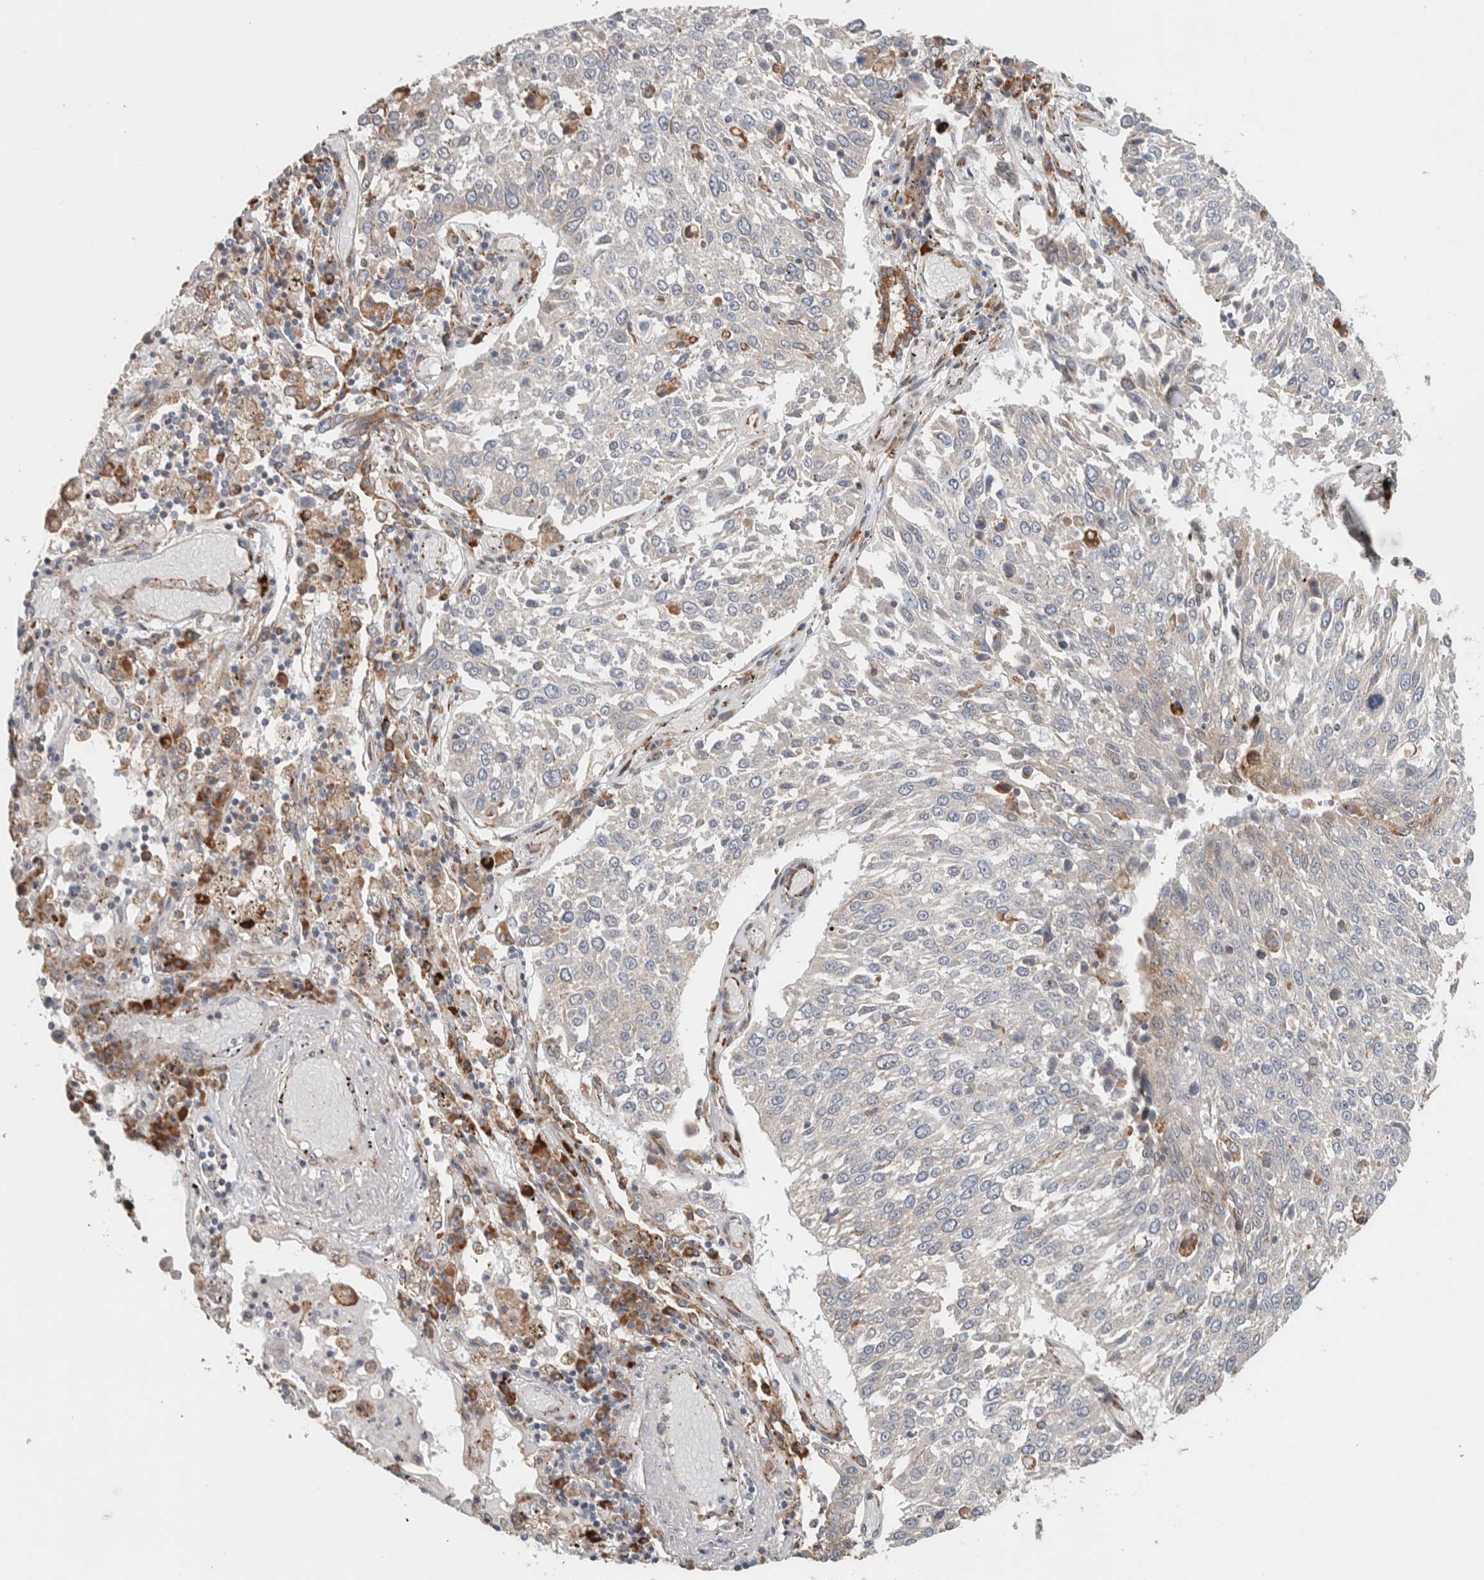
{"staining": {"intensity": "negative", "quantity": "none", "location": "none"}, "tissue": "lung cancer", "cell_type": "Tumor cells", "image_type": "cancer", "snomed": [{"axis": "morphology", "description": "Squamous cell carcinoma, NOS"}, {"axis": "topography", "description": "Lung"}], "caption": "This is an IHC photomicrograph of squamous cell carcinoma (lung). There is no expression in tumor cells.", "gene": "ADCY8", "patient": {"sex": "male", "age": 65}}